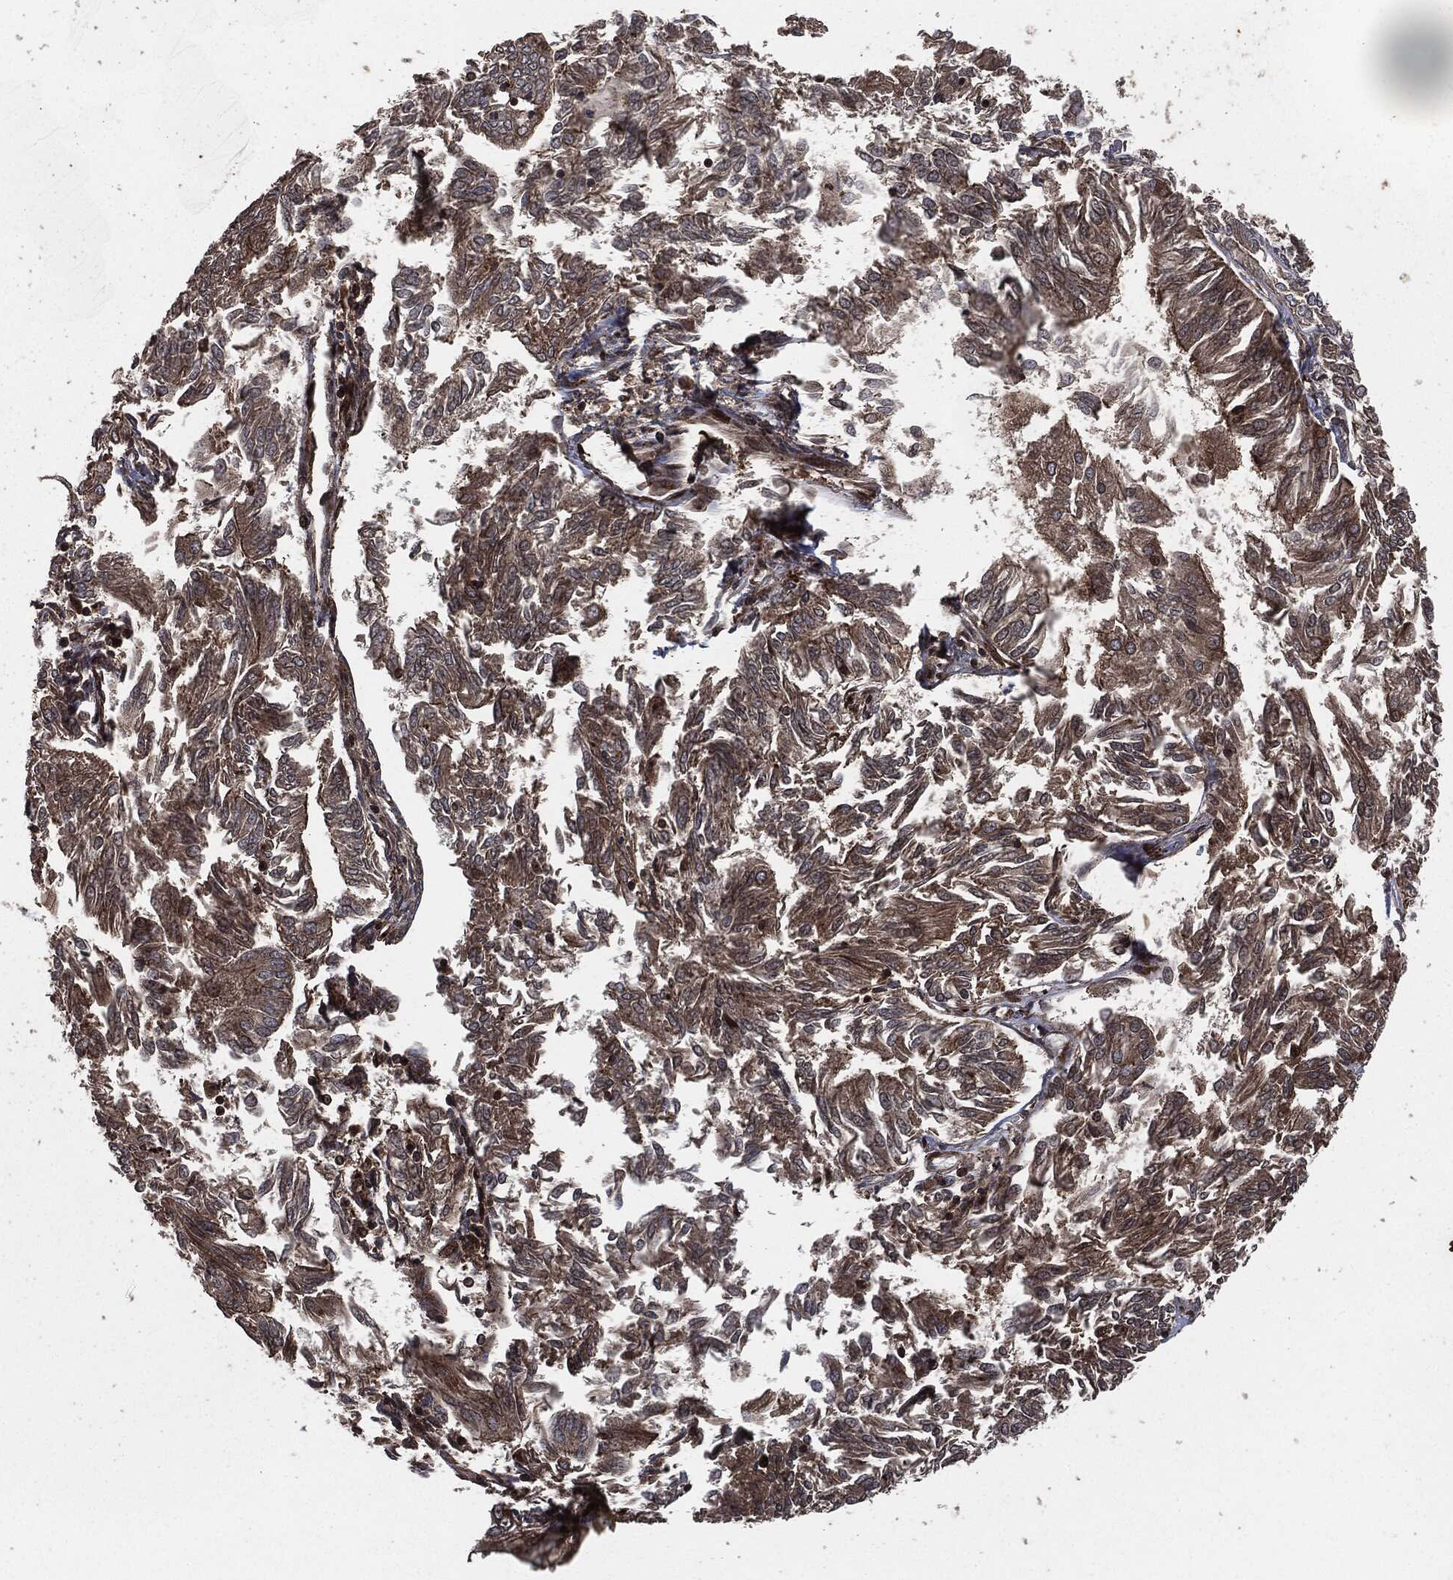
{"staining": {"intensity": "weak", "quantity": "25%-75%", "location": "cytoplasmic/membranous"}, "tissue": "endometrial cancer", "cell_type": "Tumor cells", "image_type": "cancer", "snomed": [{"axis": "morphology", "description": "Adenocarcinoma, NOS"}, {"axis": "topography", "description": "Endometrium"}], "caption": "Human endometrial cancer (adenocarcinoma) stained with a protein marker exhibits weak staining in tumor cells.", "gene": "IFIT1", "patient": {"sex": "female", "age": 58}}